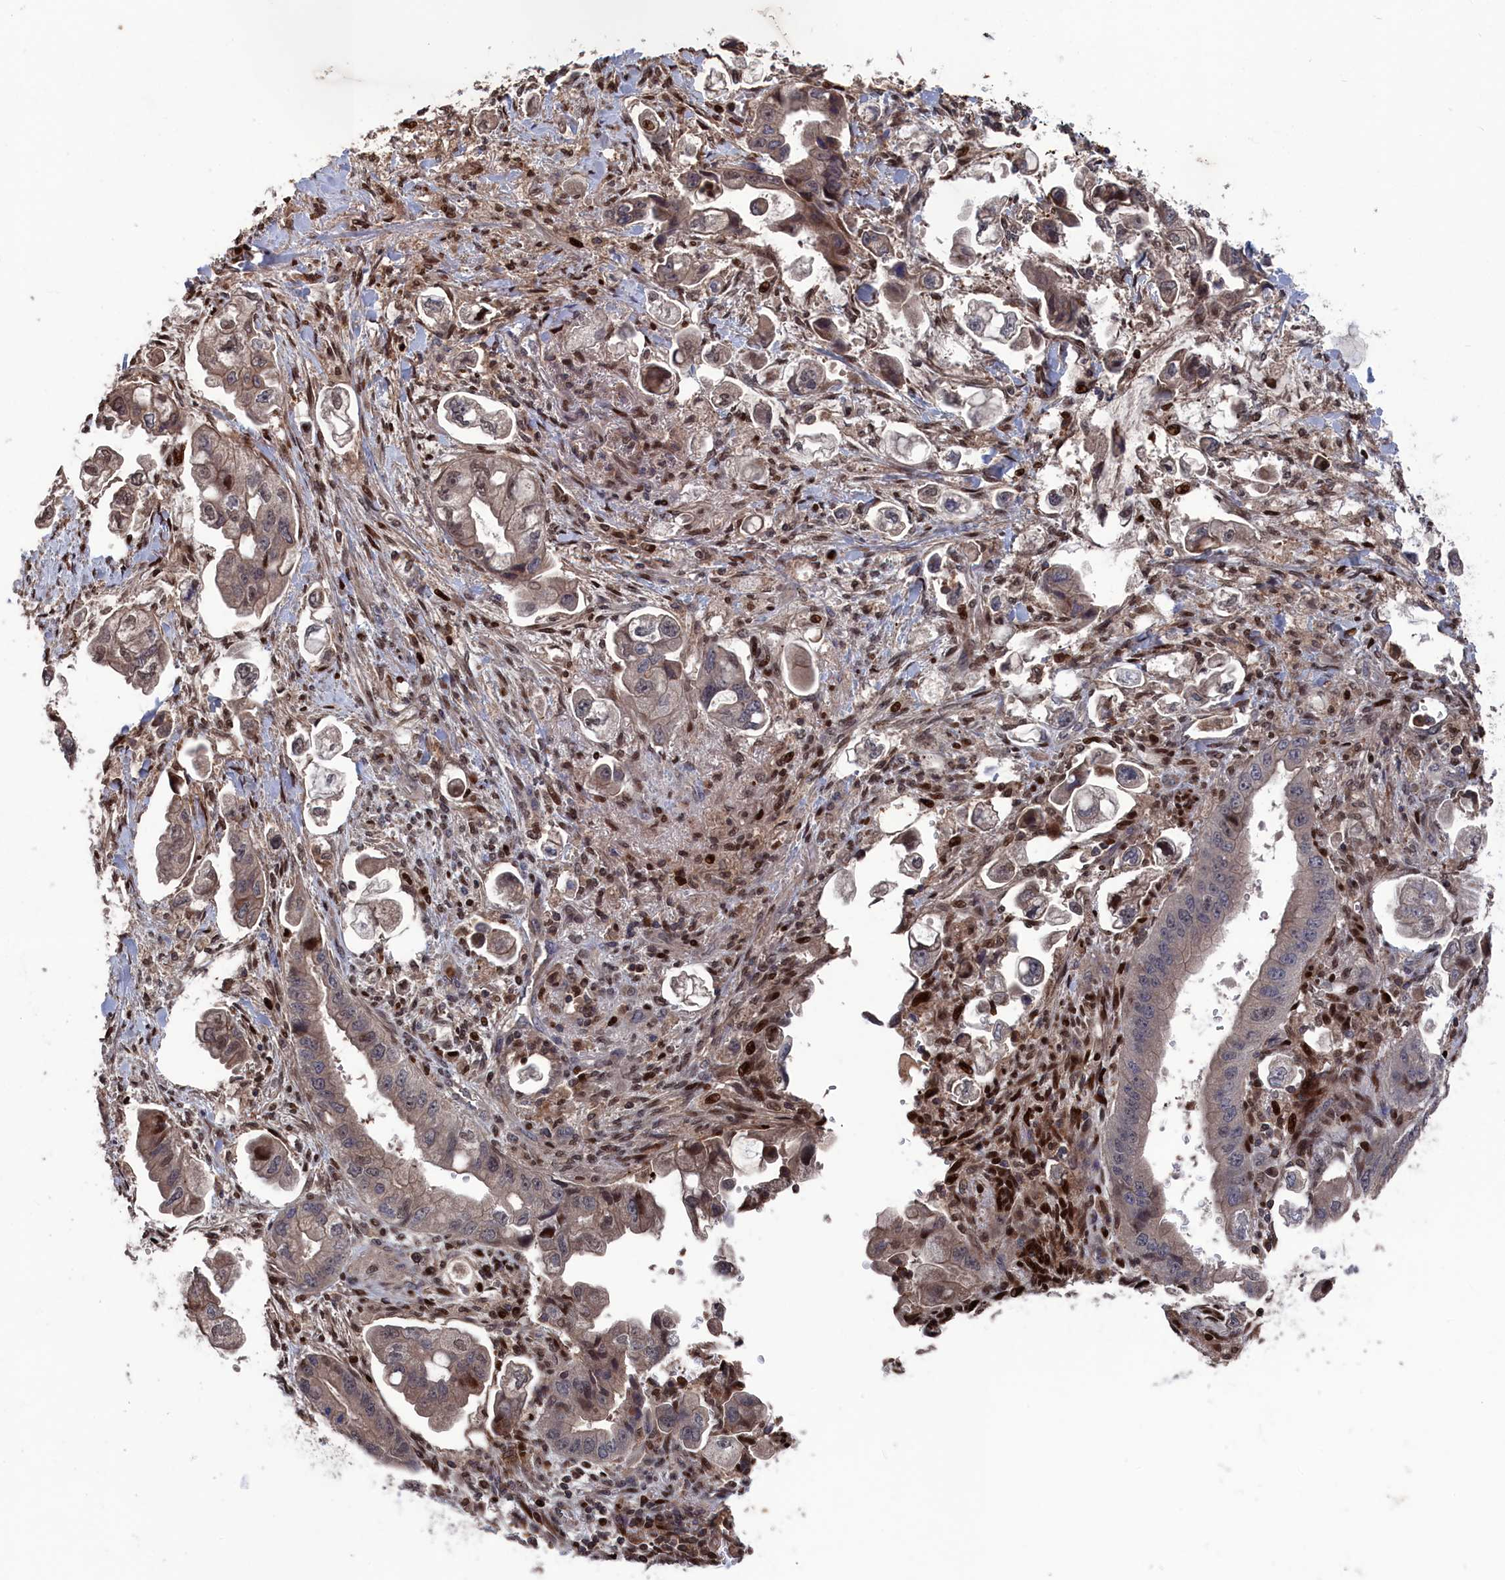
{"staining": {"intensity": "moderate", "quantity": "25%-75%", "location": "cytoplasmic/membranous,nuclear"}, "tissue": "stomach cancer", "cell_type": "Tumor cells", "image_type": "cancer", "snomed": [{"axis": "morphology", "description": "Adenocarcinoma, NOS"}, {"axis": "topography", "description": "Stomach"}], "caption": "Immunohistochemistry histopathology image of adenocarcinoma (stomach) stained for a protein (brown), which shows medium levels of moderate cytoplasmic/membranous and nuclear positivity in approximately 25%-75% of tumor cells.", "gene": "PLA2G15", "patient": {"sex": "male", "age": 62}}